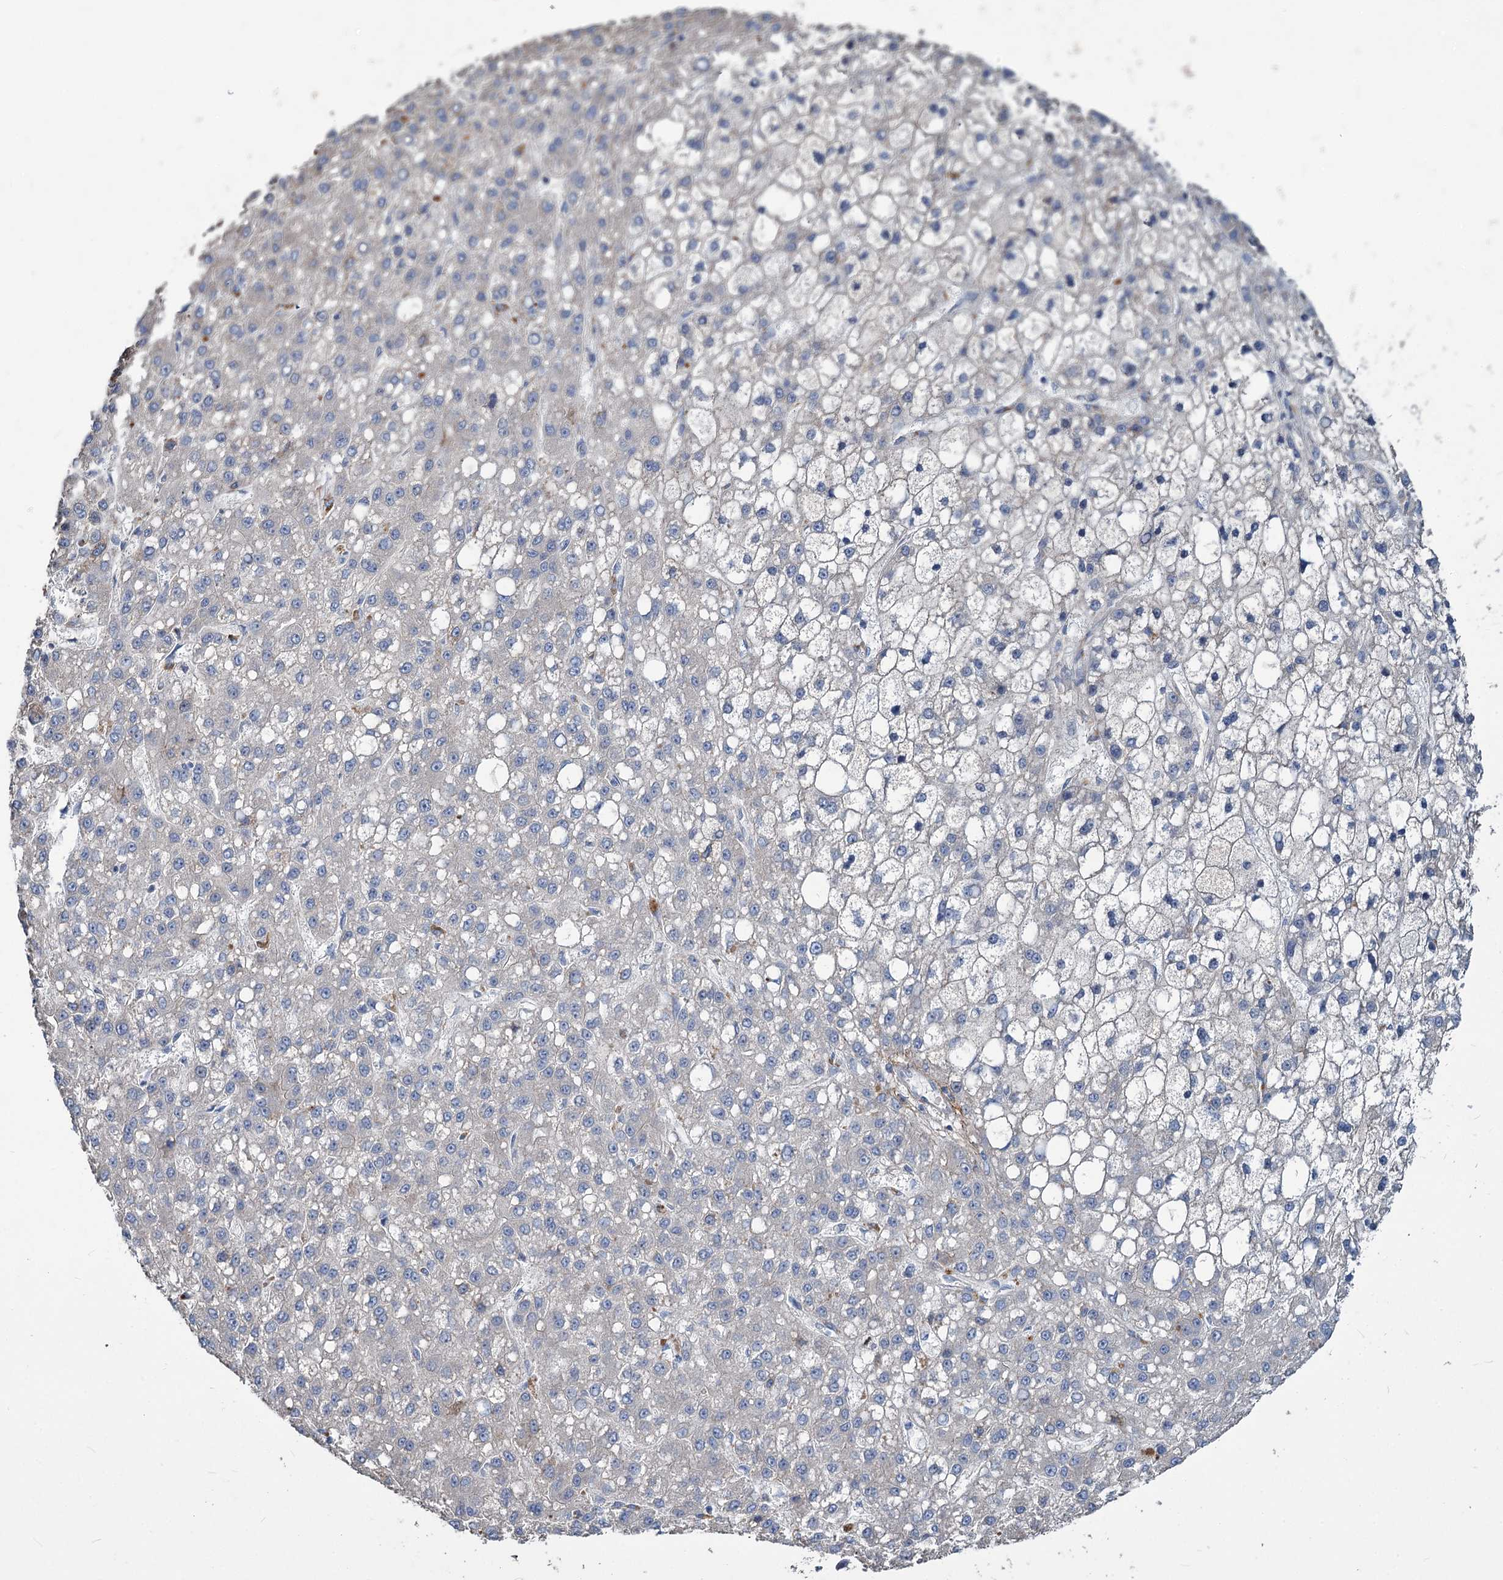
{"staining": {"intensity": "negative", "quantity": "none", "location": "none"}, "tissue": "liver cancer", "cell_type": "Tumor cells", "image_type": "cancer", "snomed": [{"axis": "morphology", "description": "Carcinoma, Hepatocellular, NOS"}, {"axis": "topography", "description": "Liver"}], "caption": "There is no significant expression in tumor cells of liver cancer (hepatocellular carcinoma).", "gene": "URAD", "patient": {"sex": "male", "age": 67}}